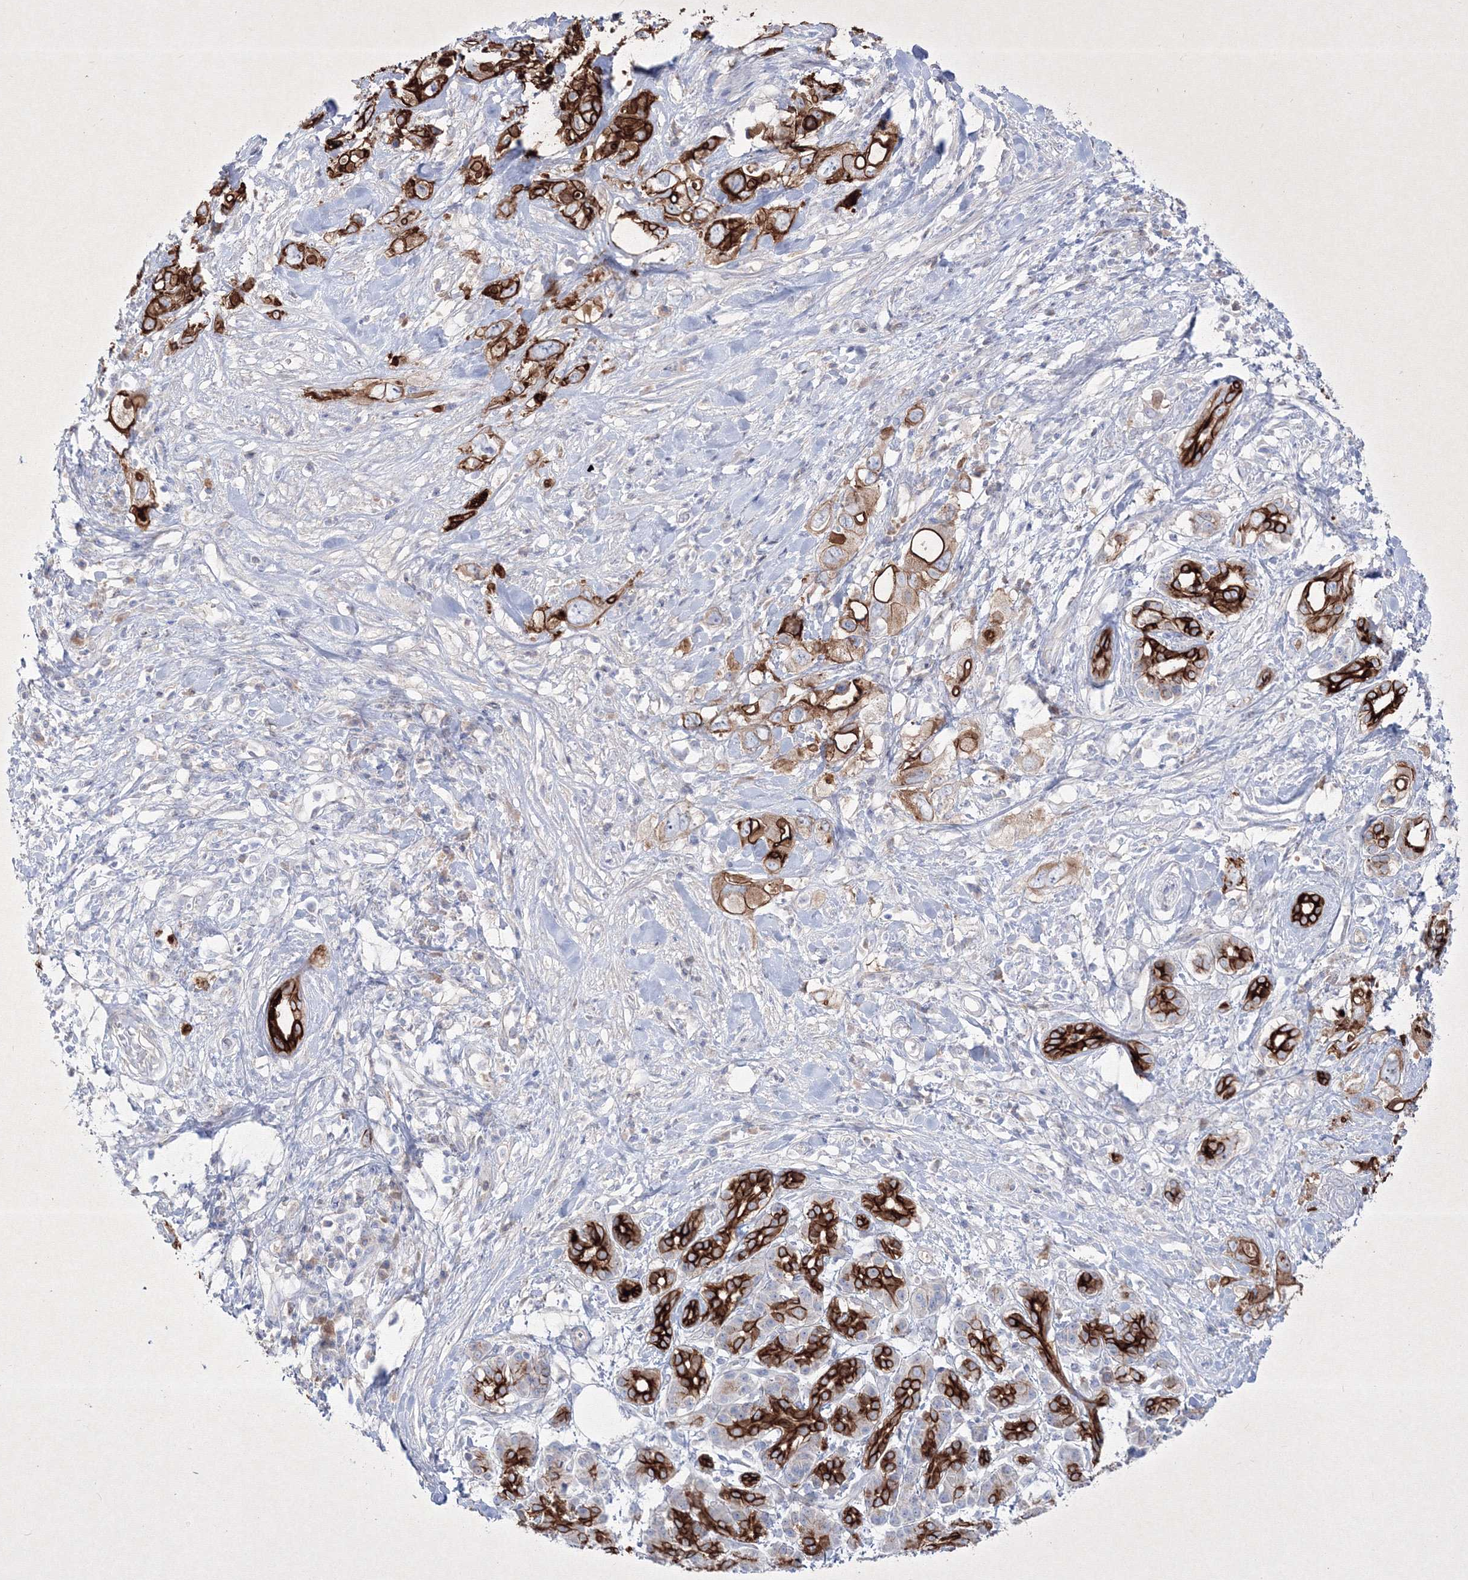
{"staining": {"intensity": "strong", "quantity": ">75%", "location": "cytoplasmic/membranous"}, "tissue": "pancreatic cancer", "cell_type": "Tumor cells", "image_type": "cancer", "snomed": [{"axis": "morphology", "description": "Adenocarcinoma, NOS"}, {"axis": "topography", "description": "Pancreas"}], "caption": "DAB immunohistochemical staining of pancreatic cancer (adenocarcinoma) demonstrates strong cytoplasmic/membranous protein expression in approximately >75% of tumor cells.", "gene": "TMEM139", "patient": {"sex": "female", "age": 56}}